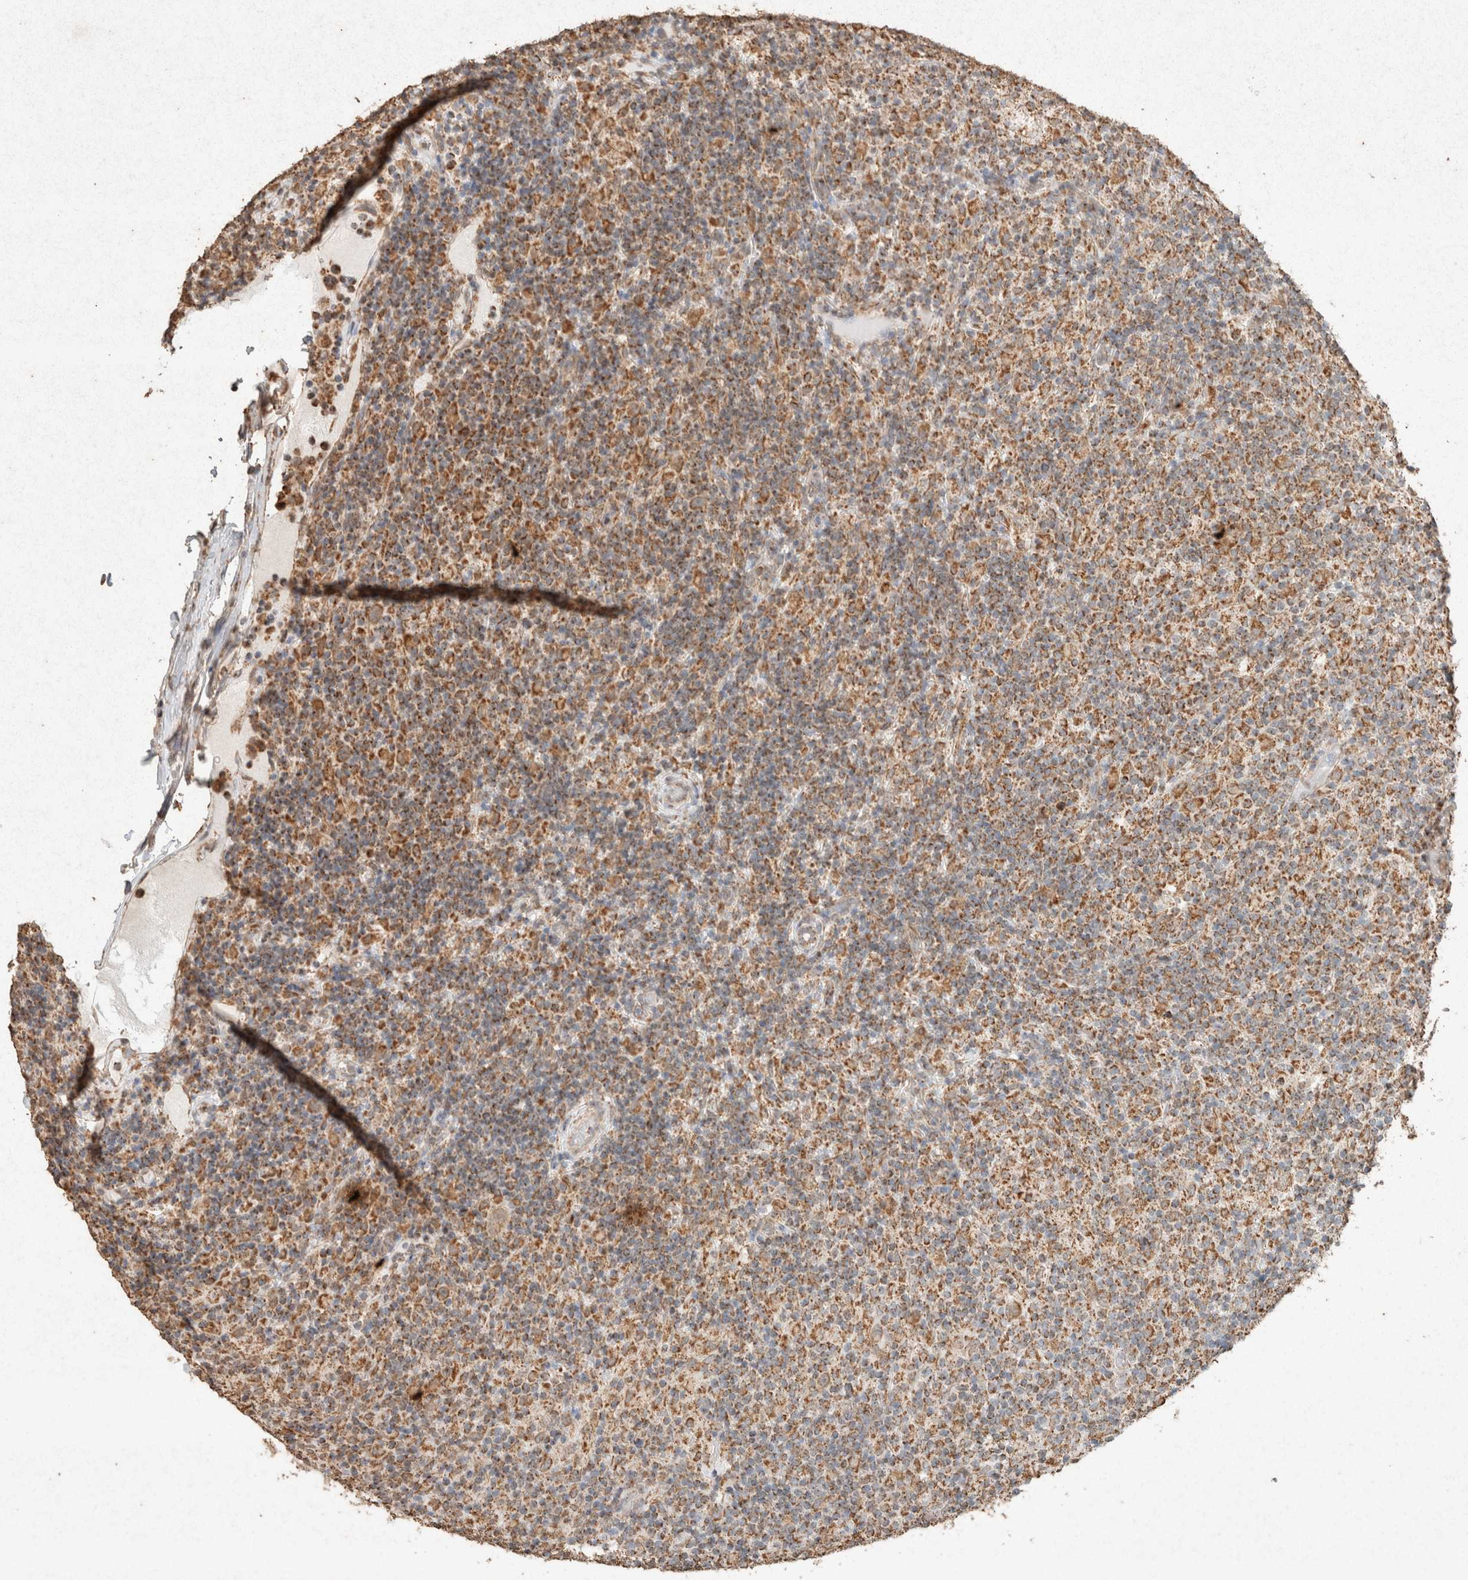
{"staining": {"intensity": "moderate", "quantity": ">75%", "location": "cytoplasmic/membranous"}, "tissue": "lymphoma", "cell_type": "Tumor cells", "image_type": "cancer", "snomed": [{"axis": "morphology", "description": "Hodgkin's disease, NOS"}, {"axis": "topography", "description": "Lymph node"}], "caption": "Protein analysis of Hodgkin's disease tissue displays moderate cytoplasmic/membranous expression in about >75% of tumor cells. Ihc stains the protein of interest in brown and the nuclei are stained blue.", "gene": "SDC2", "patient": {"sex": "male", "age": 70}}